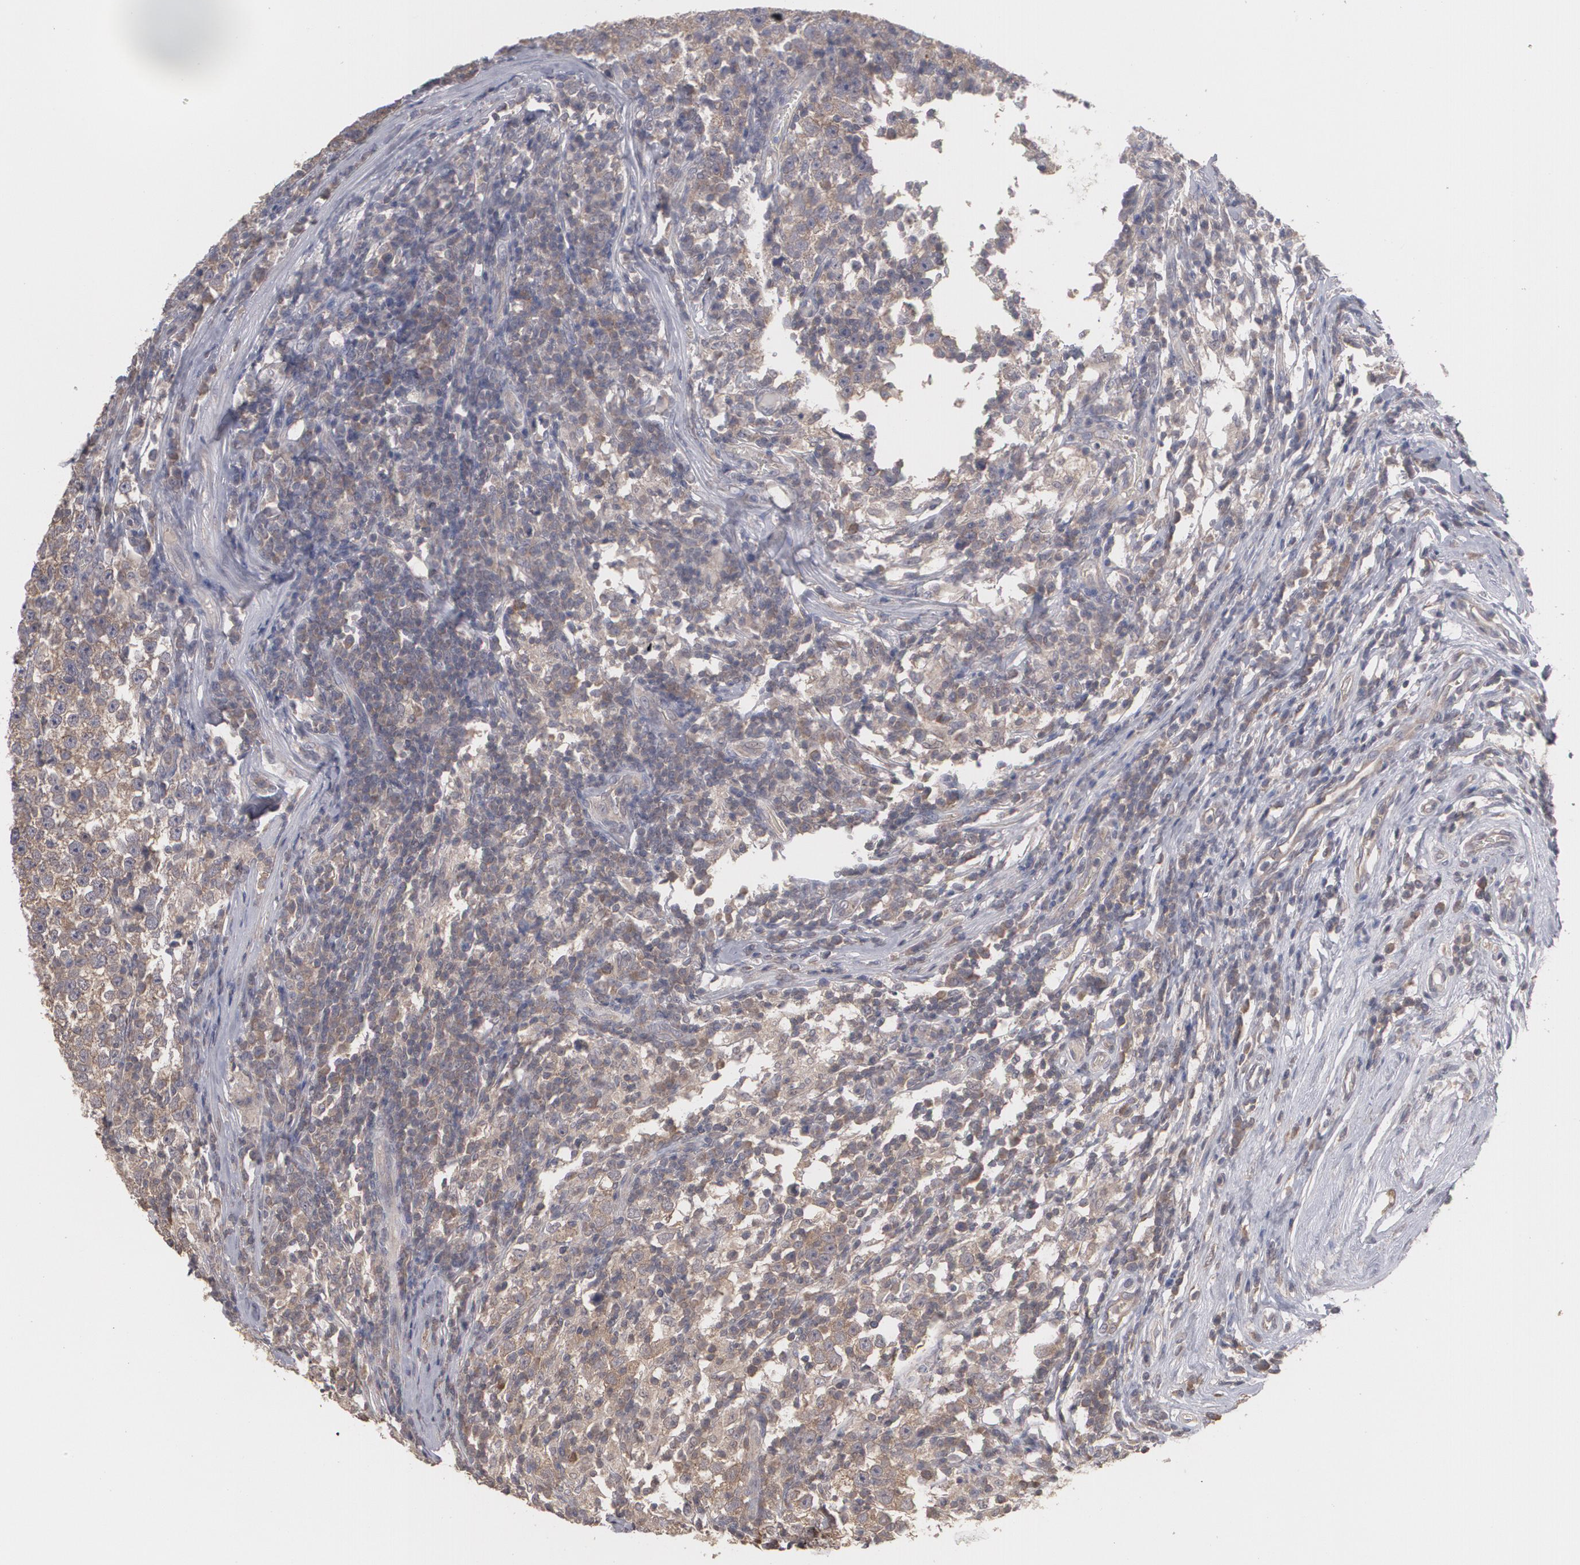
{"staining": {"intensity": "moderate", "quantity": ">75%", "location": "cytoplasmic/membranous"}, "tissue": "testis cancer", "cell_type": "Tumor cells", "image_type": "cancer", "snomed": [{"axis": "morphology", "description": "Seminoma, NOS"}, {"axis": "topography", "description": "Testis"}], "caption": "Testis cancer (seminoma) was stained to show a protein in brown. There is medium levels of moderate cytoplasmic/membranous positivity in about >75% of tumor cells.", "gene": "ARF6", "patient": {"sex": "male", "age": 43}}